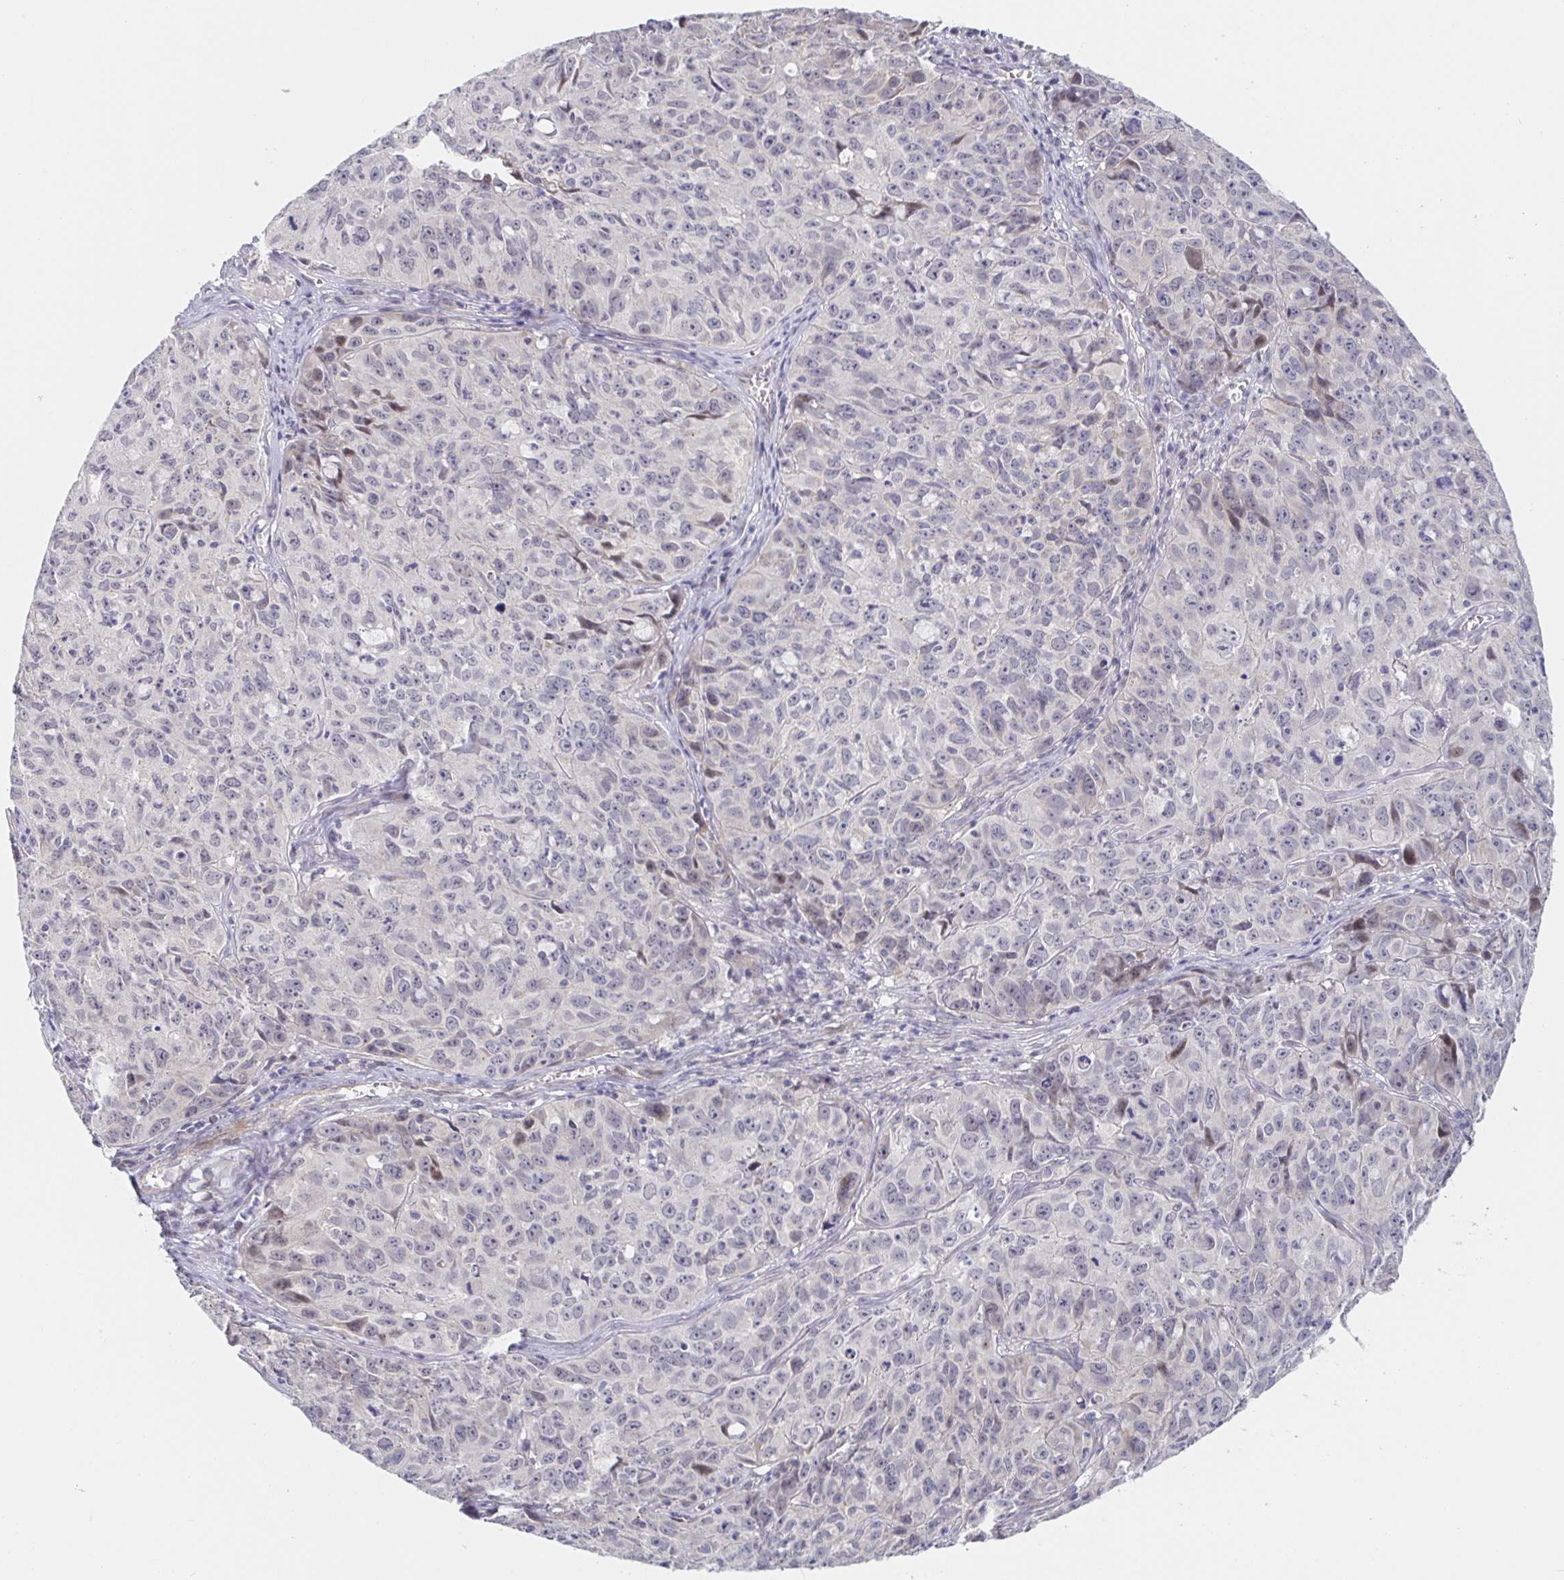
{"staining": {"intensity": "negative", "quantity": "none", "location": "none"}, "tissue": "cervical cancer", "cell_type": "Tumor cells", "image_type": "cancer", "snomed": [{"axis": "morphology", "description": "Squamous cell carcinoma, NOS"}, {"axis": "topography", "description": "Cervix"}], "caption": "Photomicrograph shows no protein staining in tumor cells of cervical squamous cell carcinoma tissue. (Immunohistochemistry (ihc), brightfield microscopy, high magnification).", "gene": "CIT", "patient": {"sex": "female", "age": 28}}